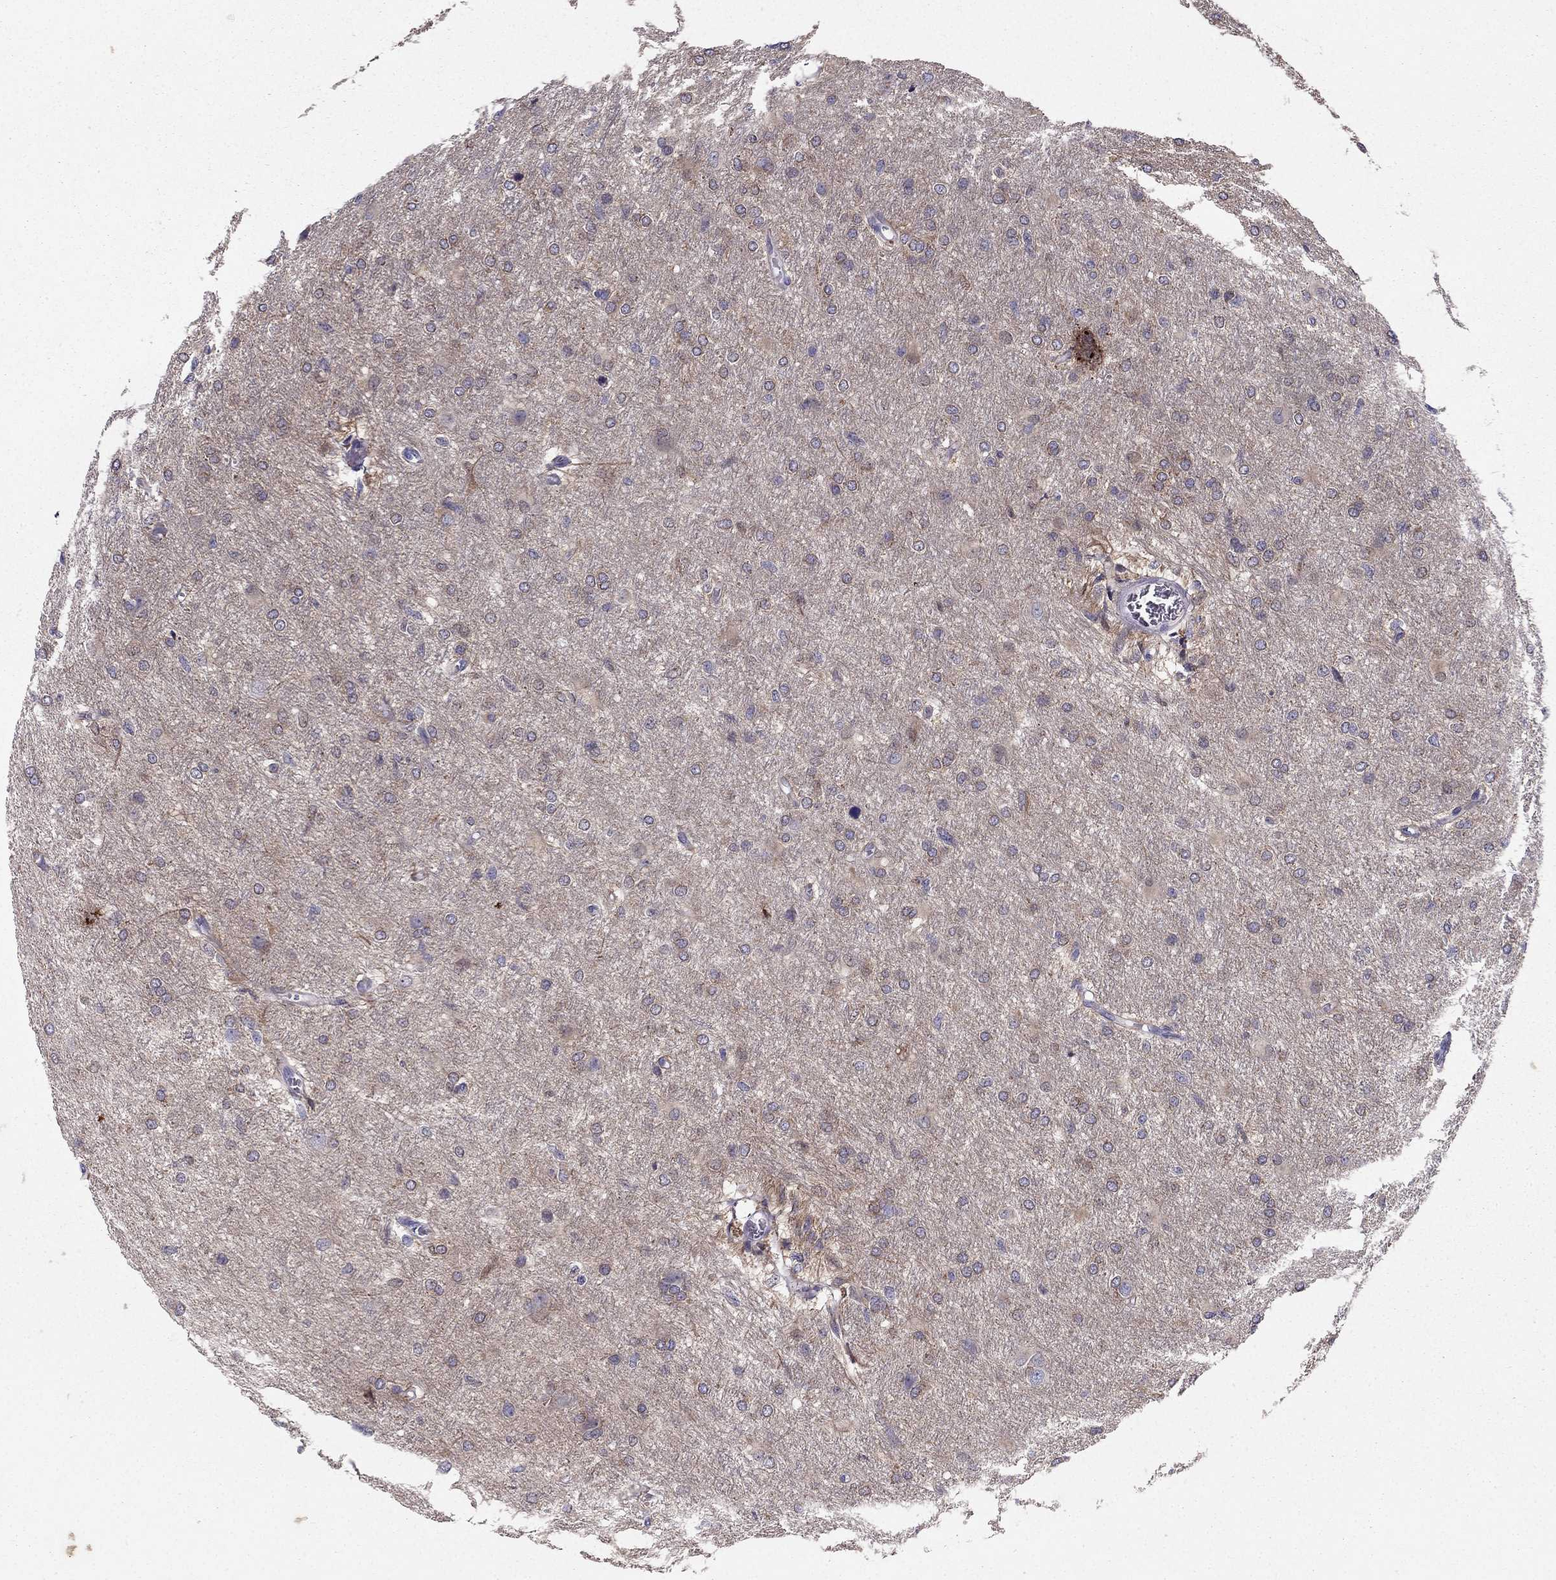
{"staining": {"intensity": "negative", "quantity": "none", "location": "none"}, "tissue": "glioma", "cell_type": "Tumor cells", "image_type": "cancer", "snomed": [{"axis": "morphology", "description": "Glioma, malignant, High grade"}, {"axis": "topography", "description": "Brain"}], "caption": "The immunohistochemistry micrograph has no significant staining in tumor cells of malignant glioma (high-grade) tissue.", "gene": "SYT5", "patient": {"sex": "male", "age": 68}}